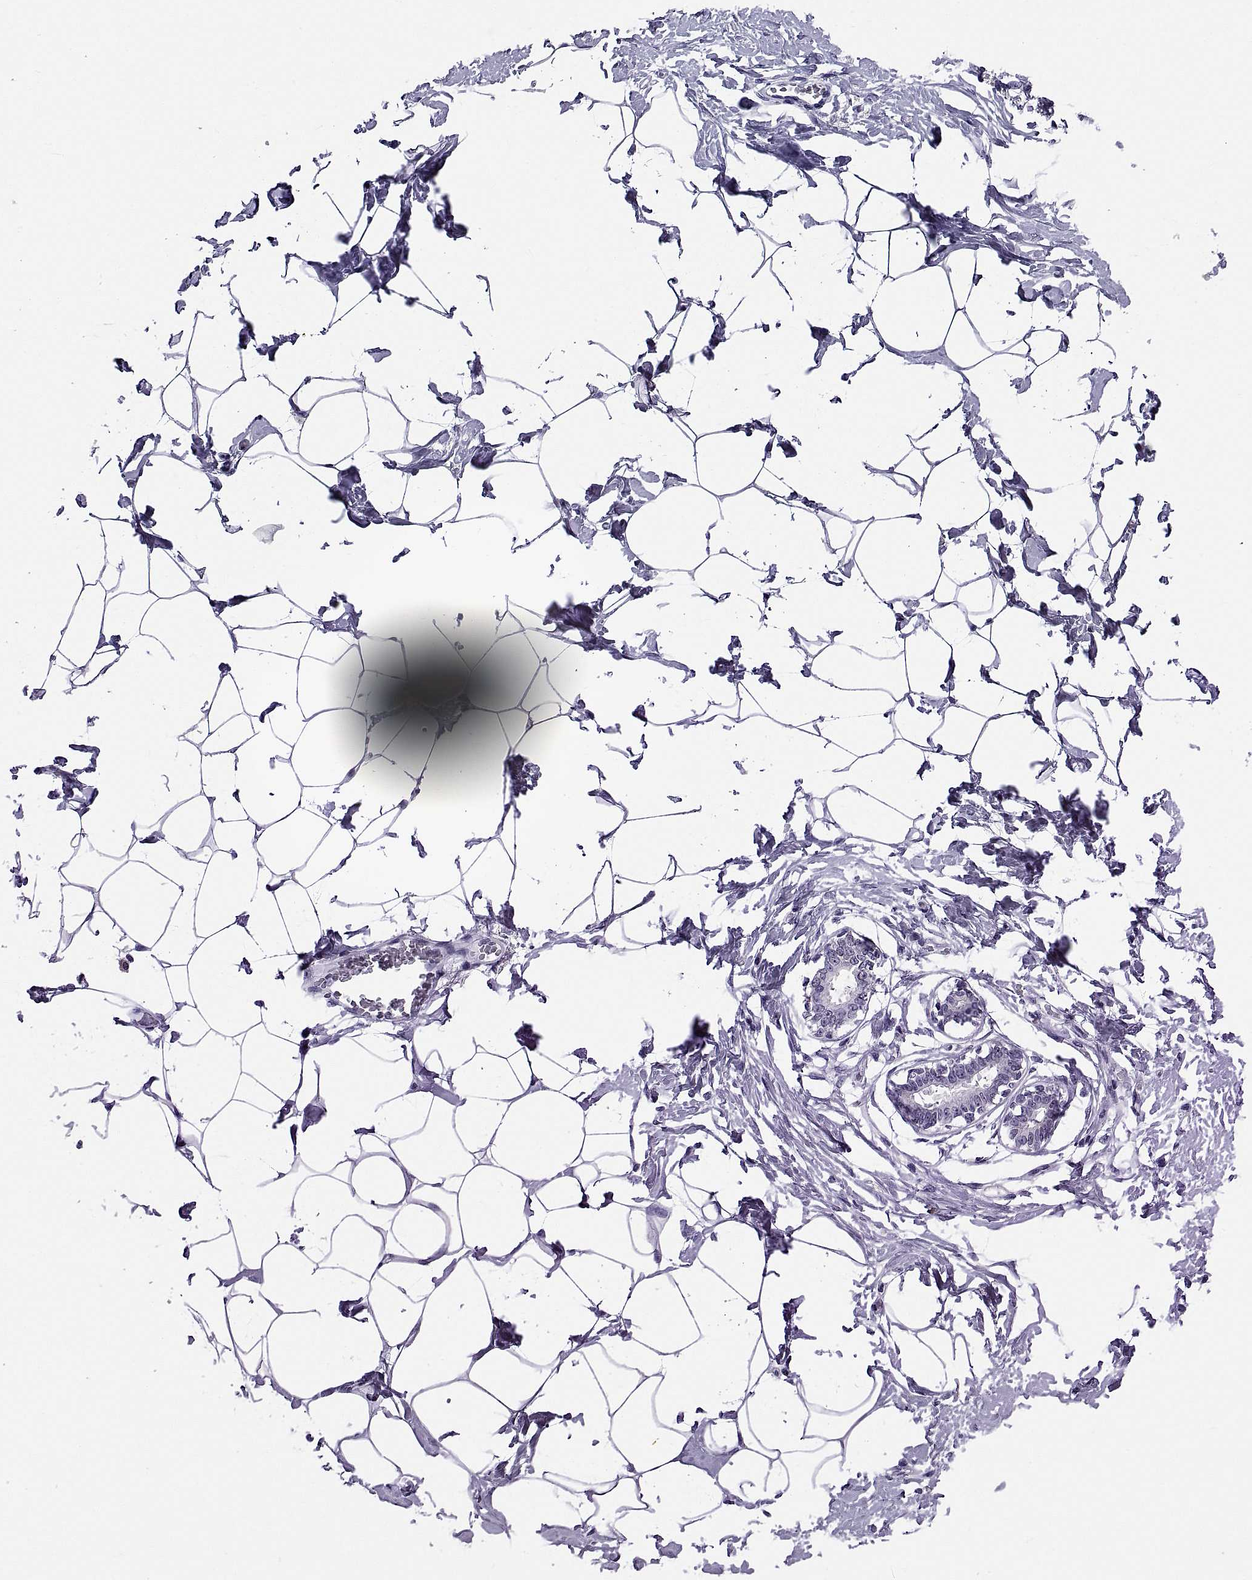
{"staining": {"intensity": "negative", "quantity": "none", "location": "none"}, "tissue": "breast", "cell_type": "Adipocytes", "image_type": "normal", "snomed": [{"axis": "morphology", "description": "Normal tissue, NOS"}, {"axis": "morphology", "description": "Lobular carcinoma, in situ"}, {"axis": "topography", "description": "Breast"}], "caption": "Breast stained for a protein using IHC displays no expression adipocytes.", "gene": "TGFBR3L", "patient": {"sex": "female", "age": 35}}